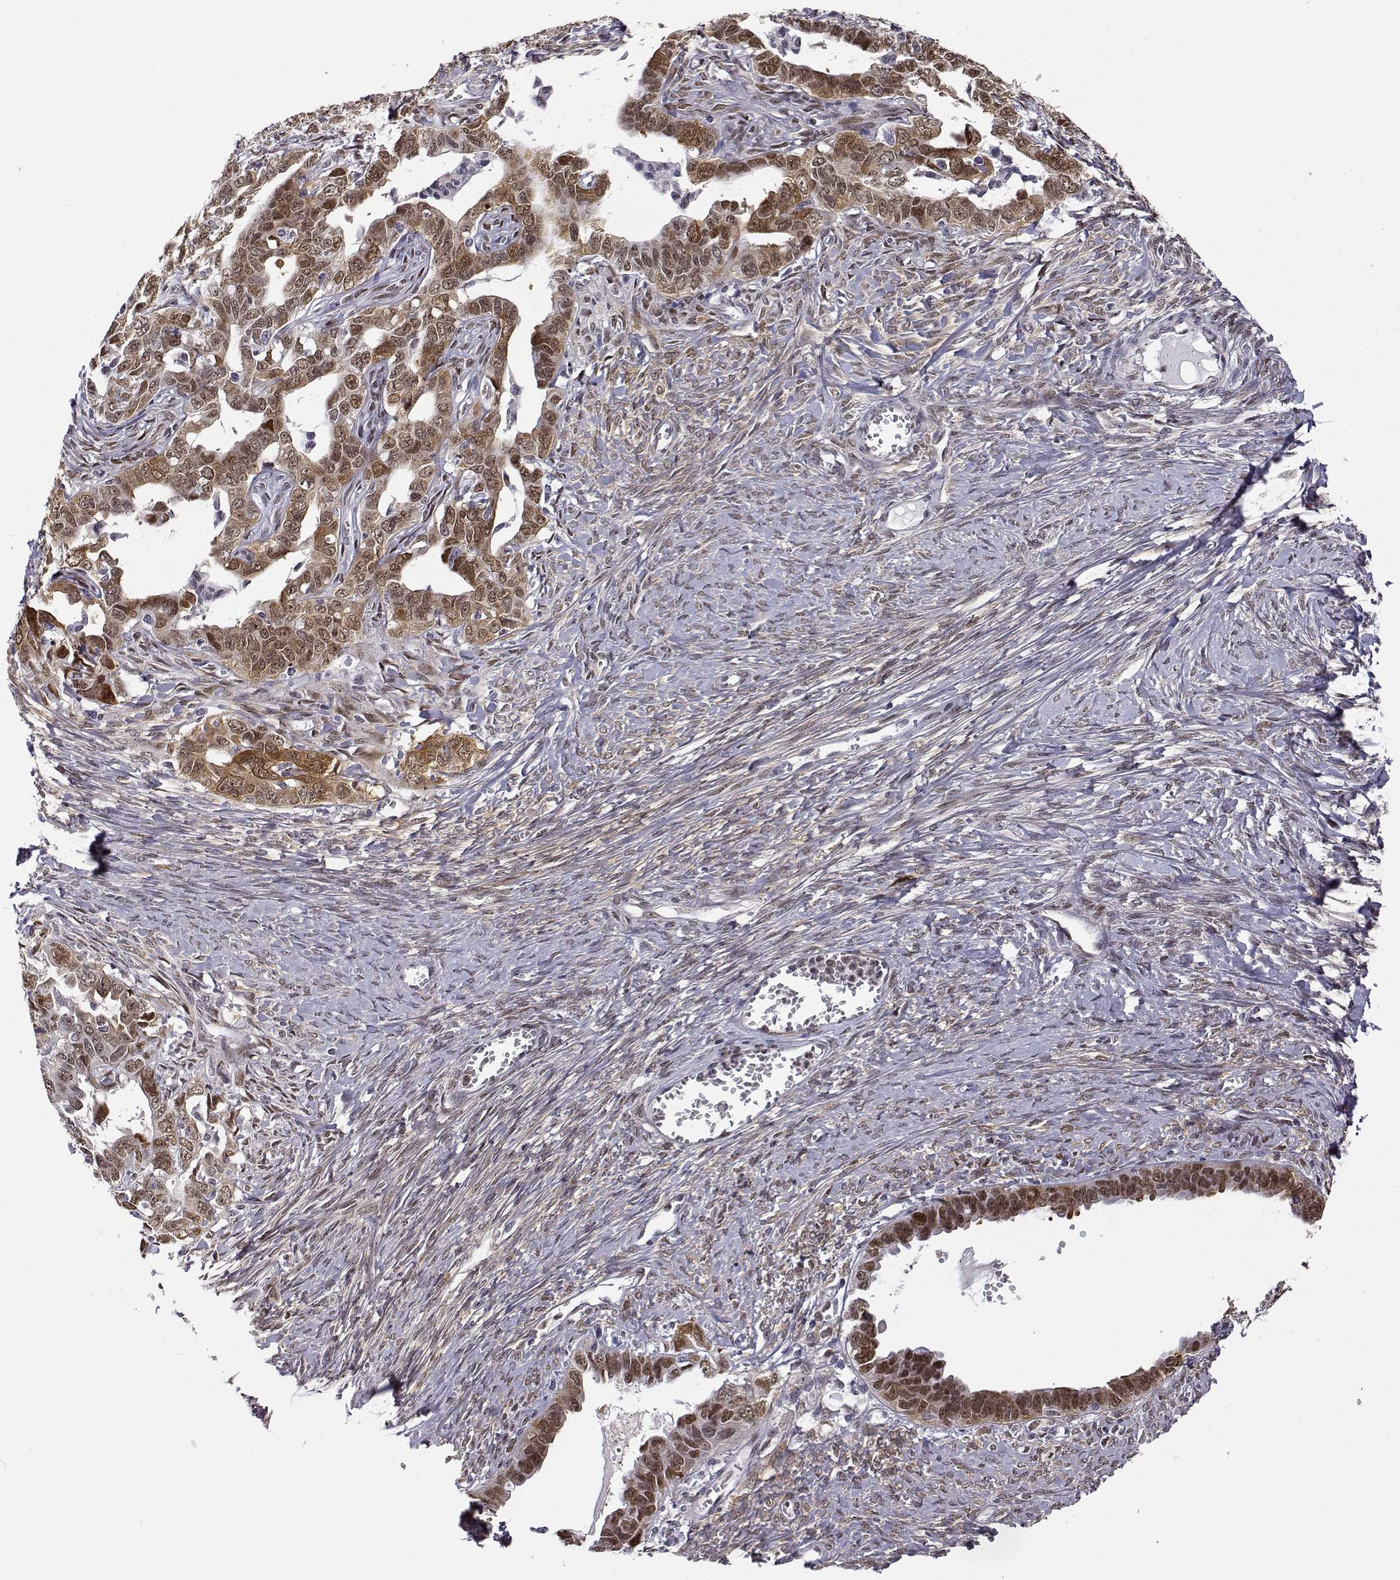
{"staining": {"intensity": "moderate", "quantity": ">75%", "location": "cytoplasmic/membranous,nuclear"}, "tissue": "ovarian cancer", "cell_type": "Tumor cells", "image_type": "cancer", "snomed": [{"axis": "morphology", "description": "Cystadenocarcinoma, serous, NOS"}, {"axis": "topography", "description": "Ovary"}], "caption": "The image shows staining of ovarian cancer (serous cystadenocarcinoma), revealing moderate cytoplasmic/membranous and nuclear protein expression (brown color) within tumor cells.", "gene": "PHGDH", "patient": {"sex": "female", "age": 69}}